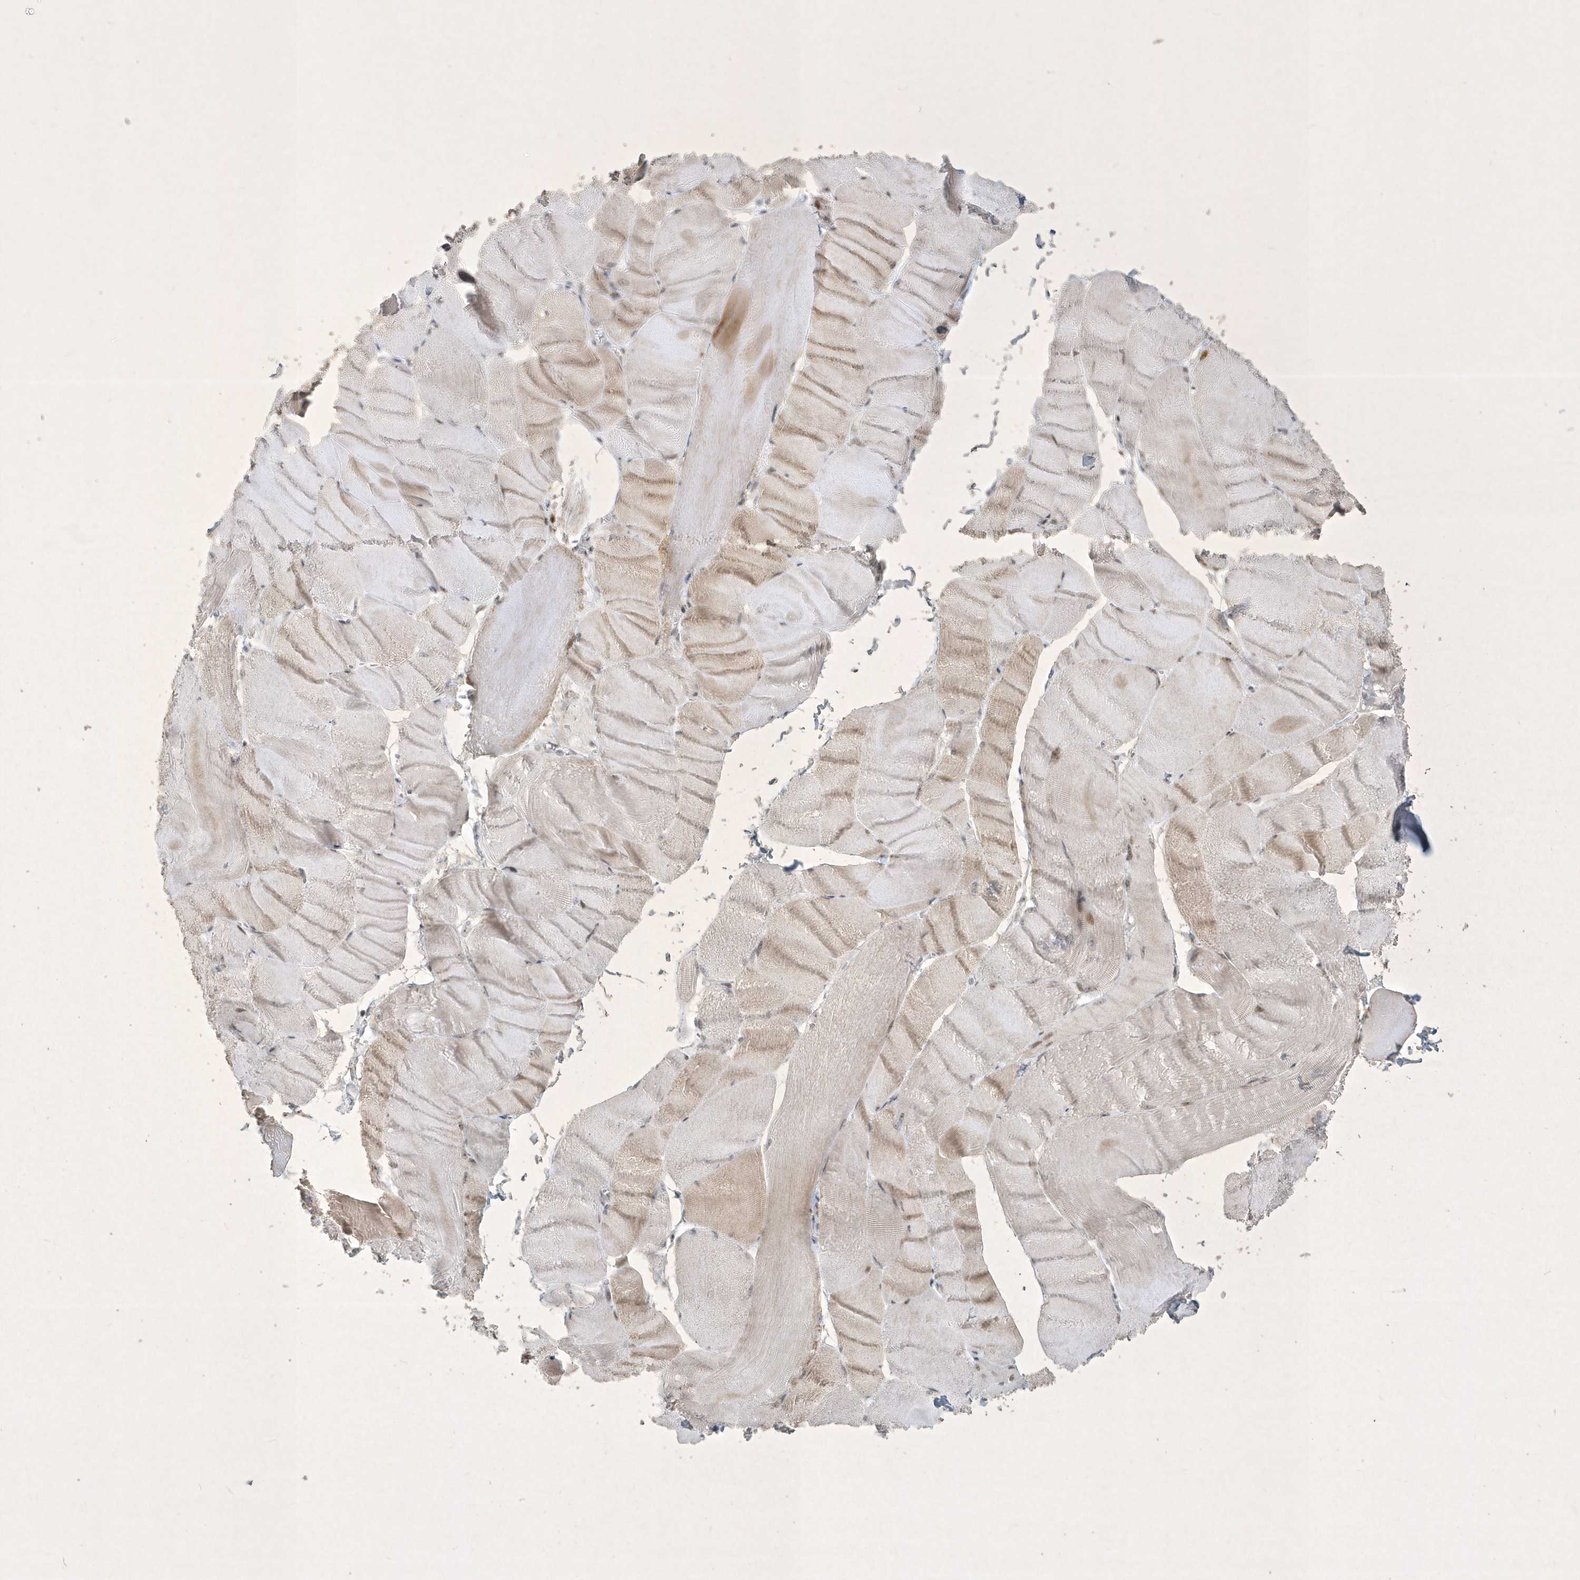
{"staining": {"intensity": "weak", "quantity": "<25%", "location": "cytoplasmic/membranous"}, "tissue": "skeletal muscle", "cell_type": "Myocytes", "image_type": "normal", "snomed": [{"axis": "morphology", "description": "Normal tissue, NOS"}, {"axis": "morphology", "description": "Basal cell carcinoma"}, {"axis": "topography", "description": "Skeletal muscle"}], "caption": "IHC micrograph of normal skeletal muscle: skeletal muscle stained with DAB (3,3'-diaminobenzidine) displays no significant protein expression in myocytes.", "gene": "ZBTB9", "patient": {"sex": "female", "age": 64}}